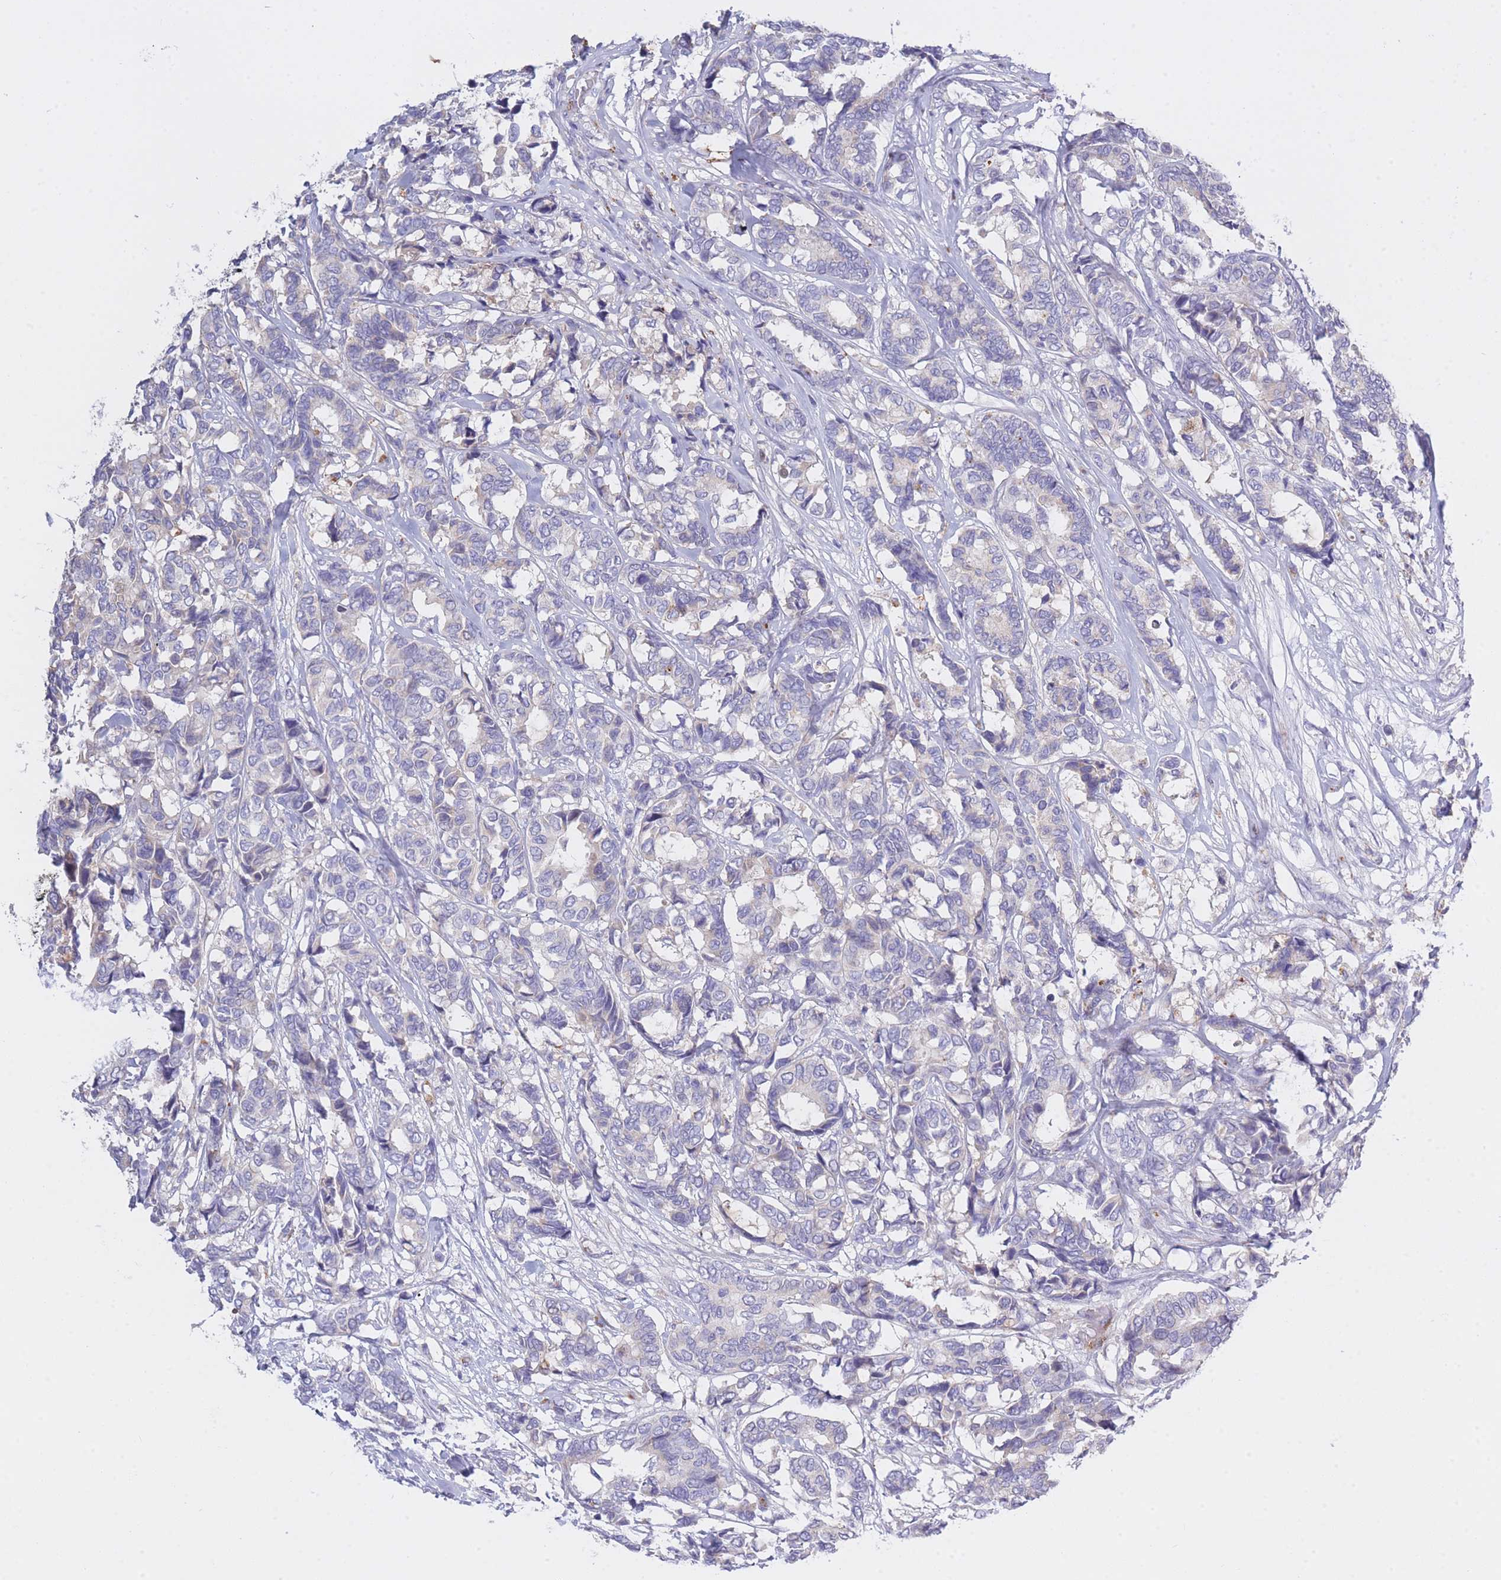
{"staining": {"intensity": "negative", "quantity": "none", "location": "none"}, "tissue": "breast cancer", "cell_type": "Tumor cells", "image_type": "cancer", "snomed": [{"axis": "morphology", "description": "Duct carcinoma"}, {"axis": "topography", "description": "Breast"}], "caption": "The image demonstrates no significant expression in tumor cells of intraductal carcinoma (breast).", "gene": "CENPM", "patient": {"sex": "female", "age": 87}}